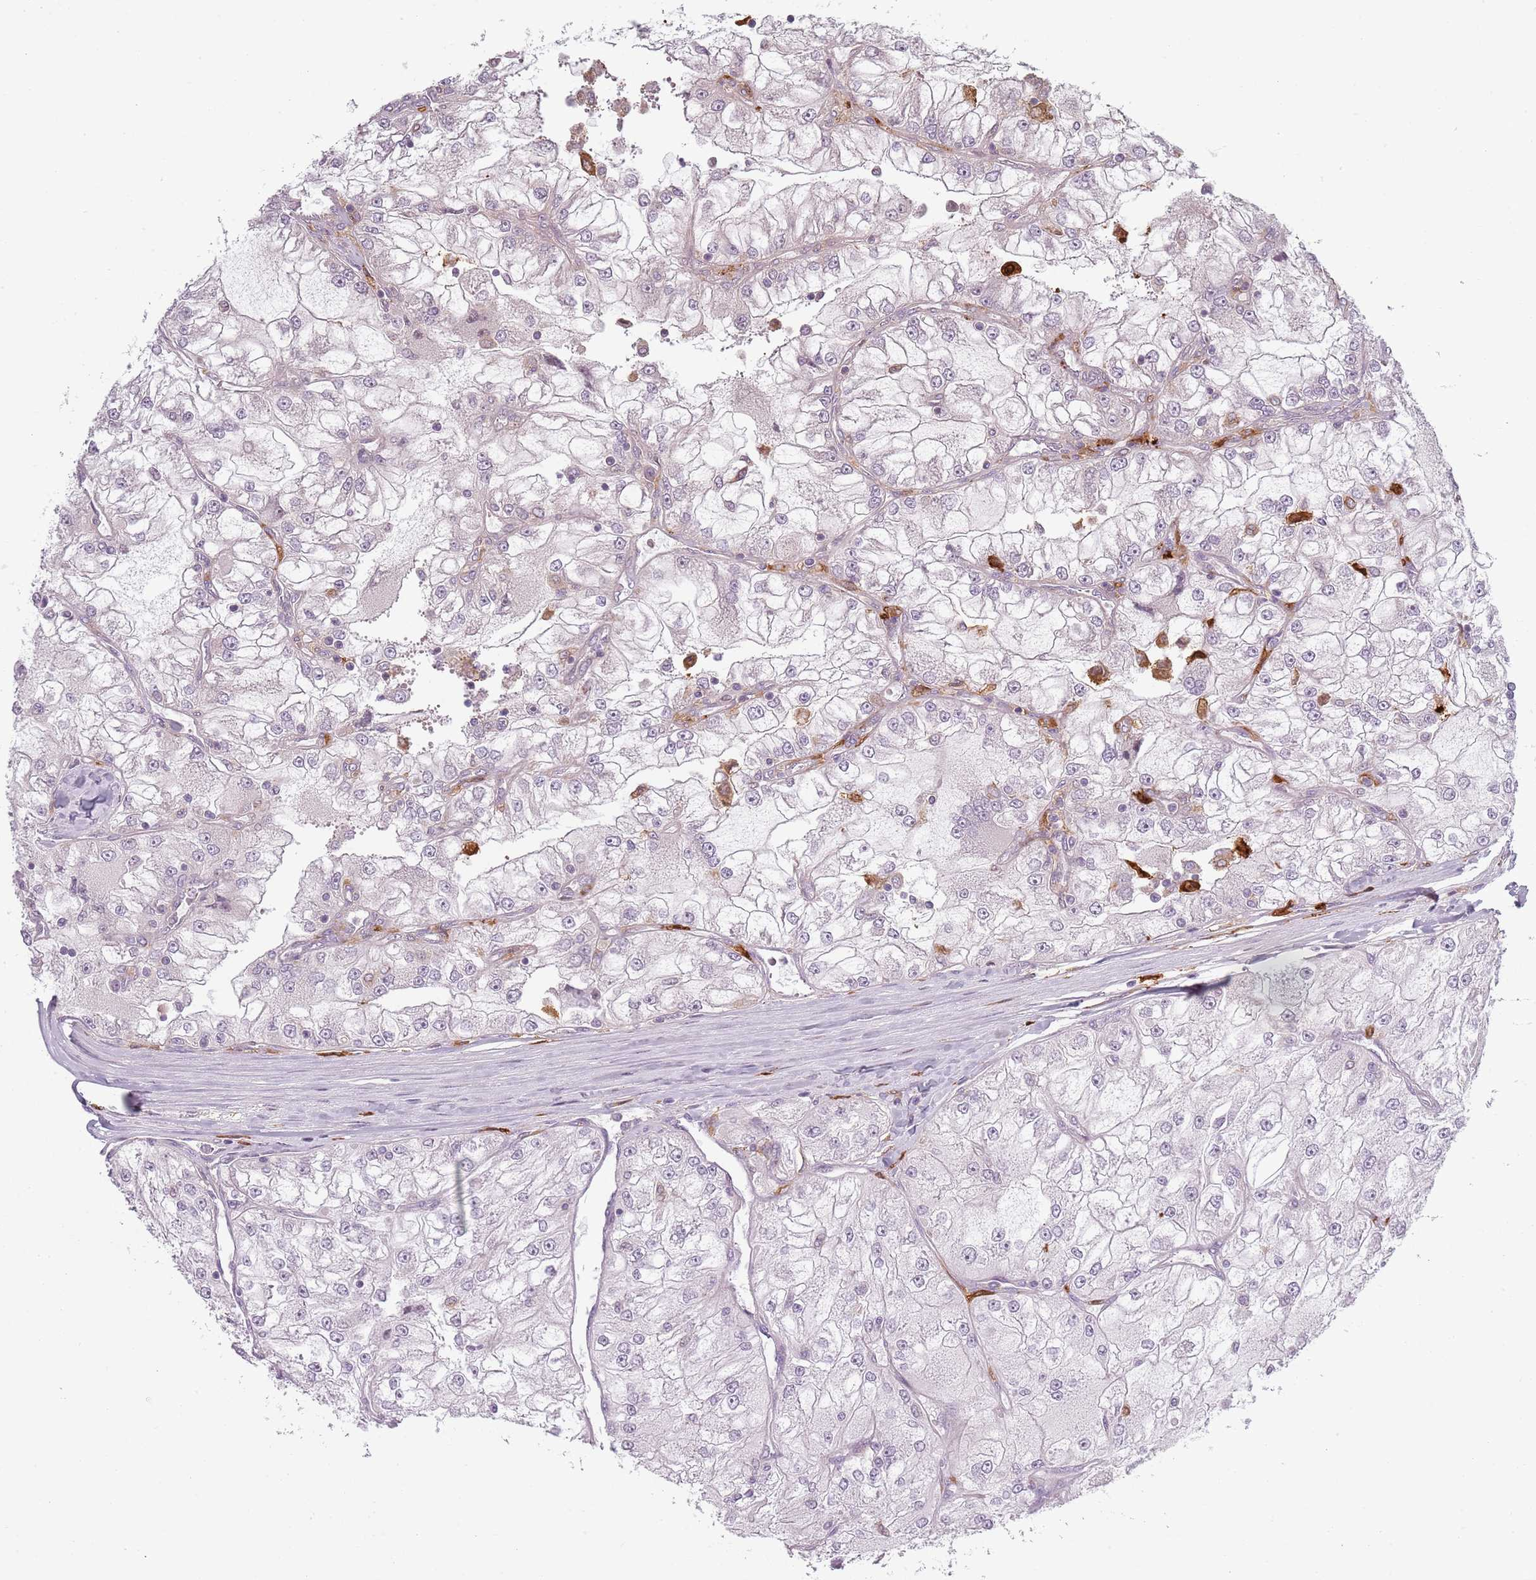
{"staining": {"intensity": "negative", "quantity": "none", "location": "none"}, "tissue": "renal cancer", "cell_type": "Tumor cells", "image_type": "cancer", "snomed": [{"axis": "morphology", "description": "Adenocarcinoma, NOS"}, {"axis": "topography", "description": "Kidney"}], "caption": "Micrograph shows no protein expression in tumor cells of renal adenocarcinoma tissue.", "gene": "CC2D2B", "patient": {"sex": "female", "age": 72}}